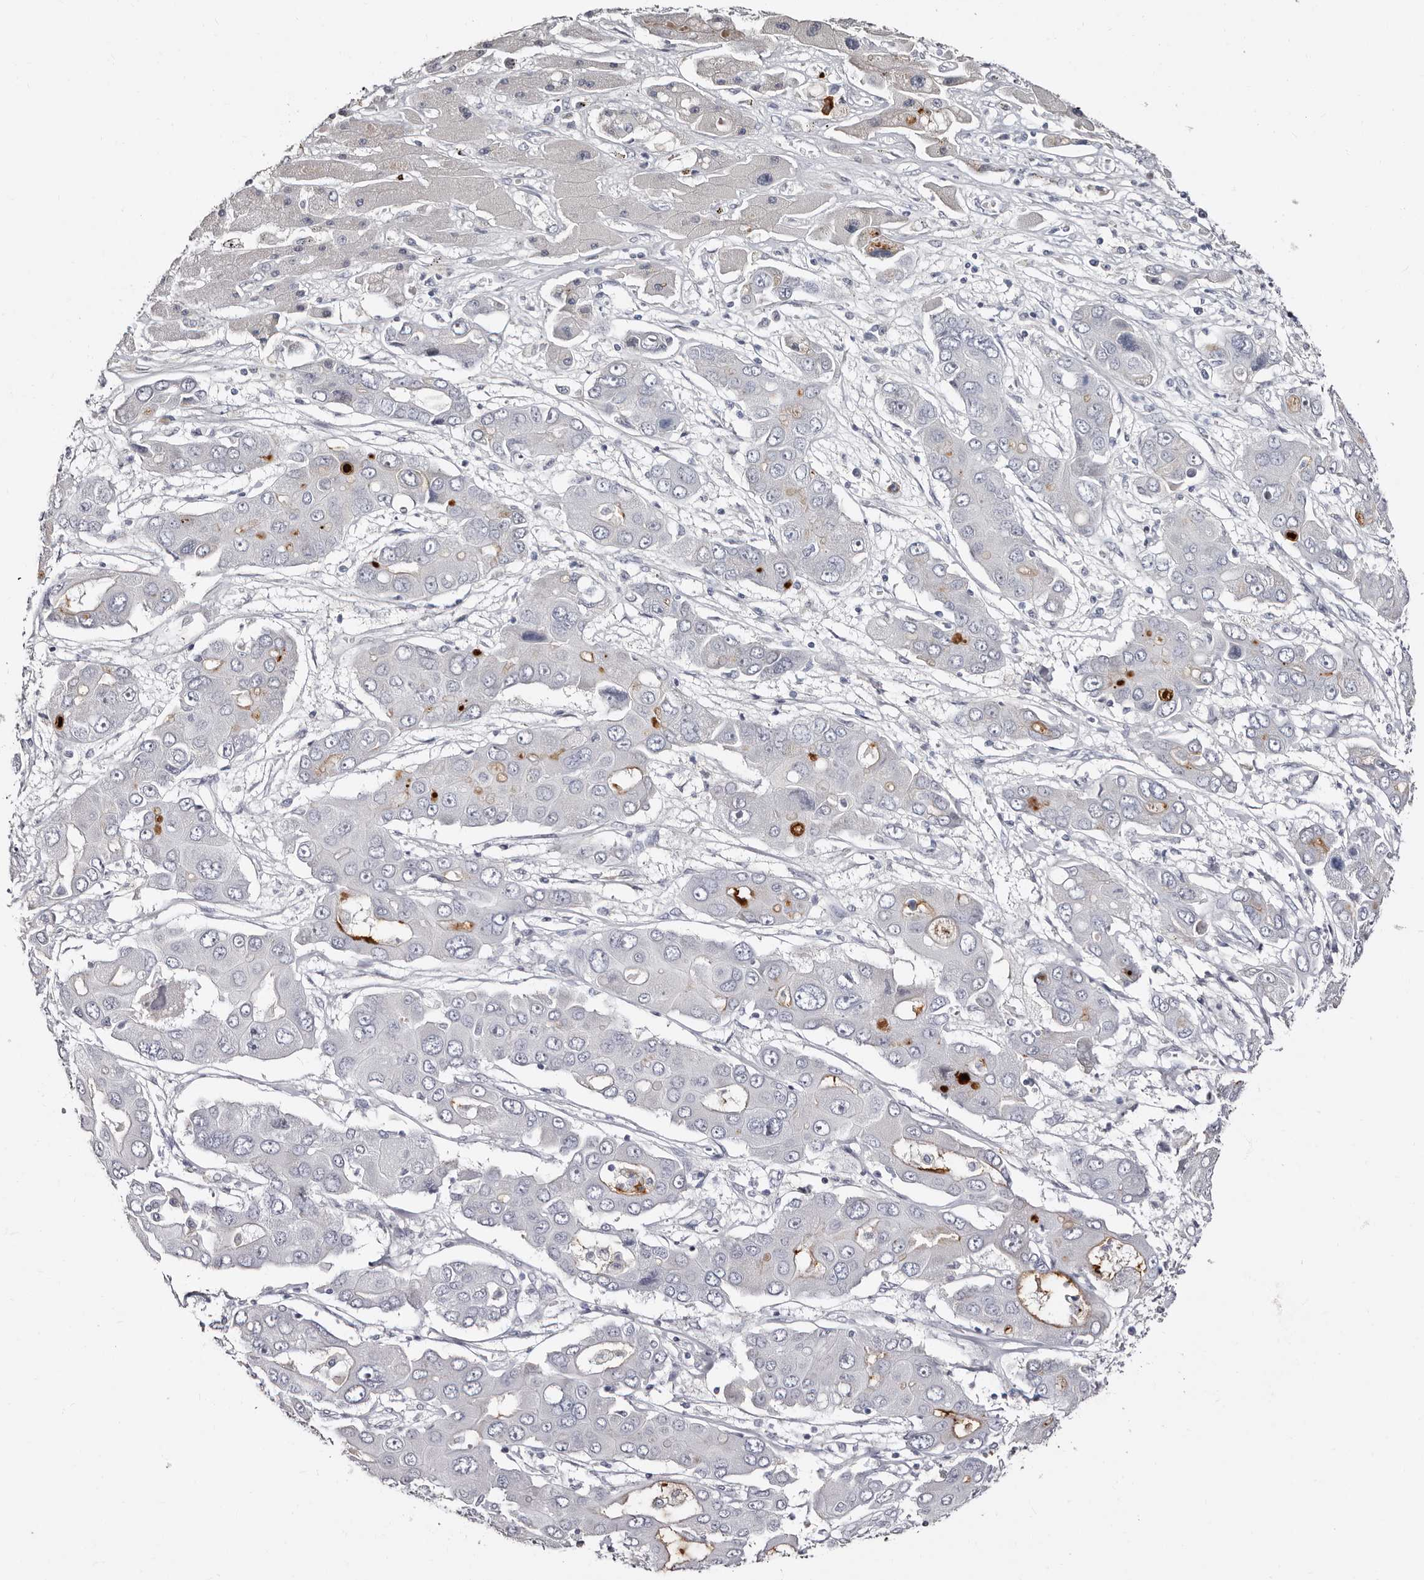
{"staining": {"intensity": "negative", "quantity": "none", "location": "none"}, "tissue": "liver cancer", "cell_type": "Tumor cells", "image_type": "cancer", "snomed": [{"axis": "morphology", "description": "Cholangiocarcinoma"}, {"axis": "topography", "description": "Liver"}], "caption": "Immunohistochemical staining of liver cancer (cholangiocarcinoma) shows no significant positivity in tumor cells.", "gene": "TBC1D22B", "patient": {"sex": "male", "age": 67}}